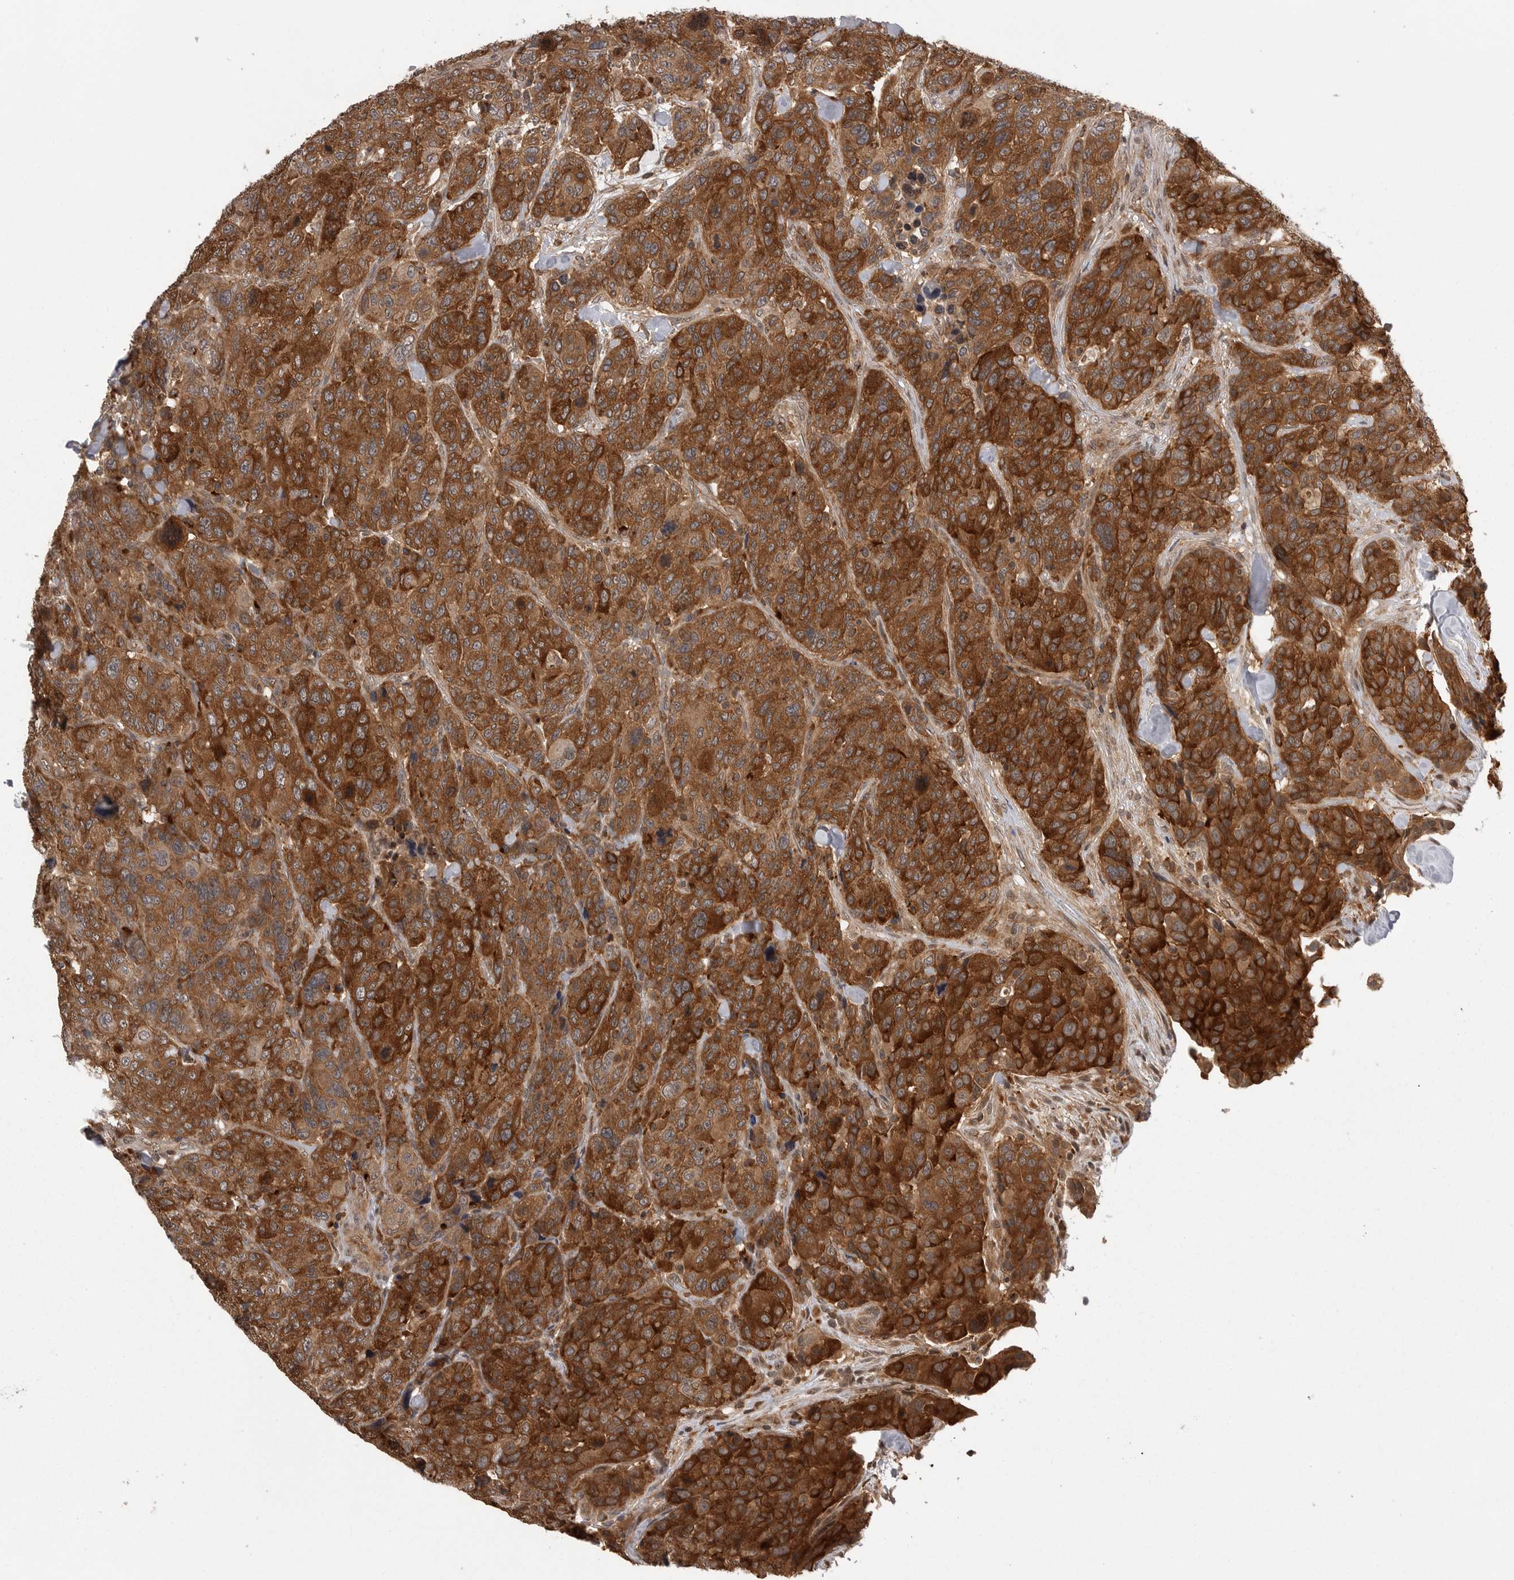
{"staining": {"intensity": "strong", "quantity": ">75%", "location": "cytoplasmic/membranous"}, "tissue": "breast cancer", "cell_type": "Tumor cells", "image_type": "cancer", "snomed": [{"axis": "morphology", "description": "Duct carcinoma"}, {"axis": "topography", "description": "Breast"}], "caption": "Breast cancer (intraductal carcinoma) tissue shows strong cytoplasmic/membranous staining in approximately >75% of tumor cells (DAB IHC with brightfield microscopy, high magnification).", "gene": "AOAH", "patient": {"sex": "female", "age": 37}}